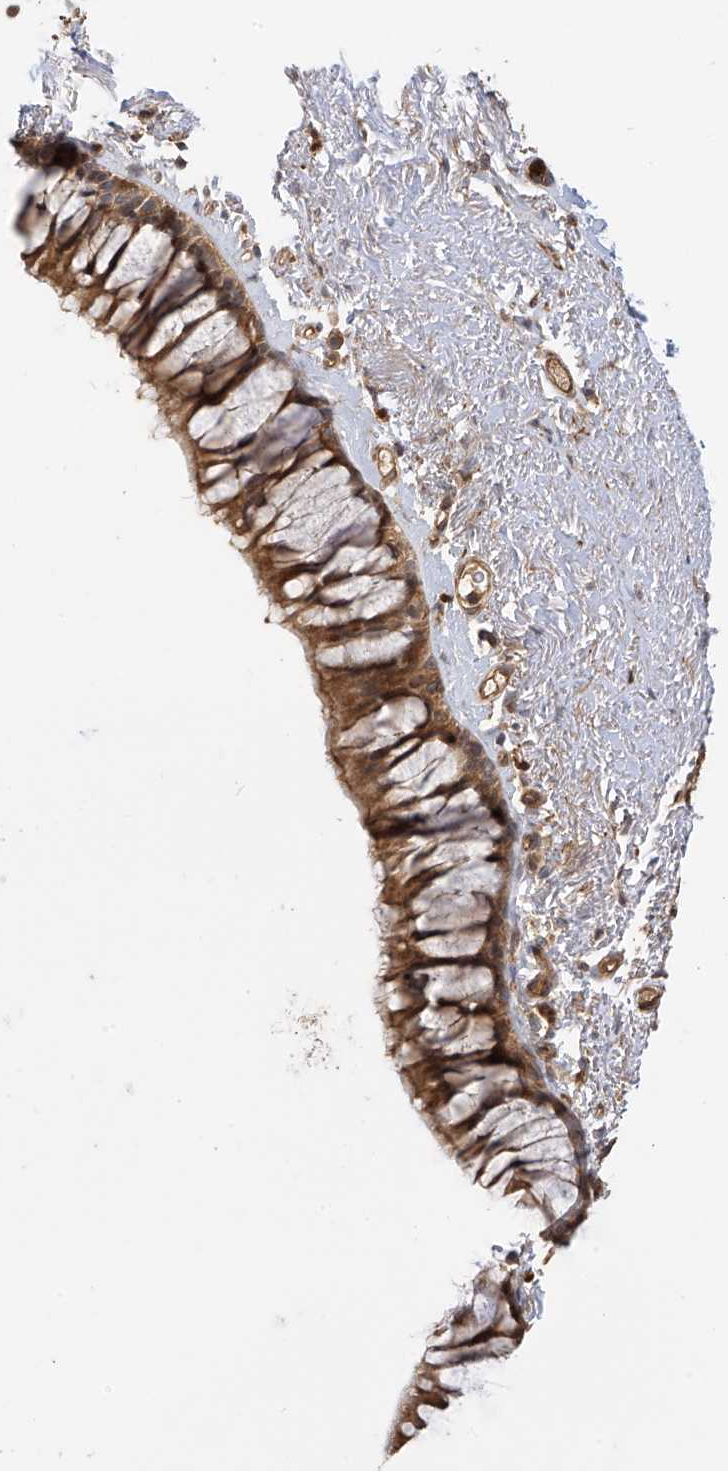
{"staining": {"intensity": "moderate", "quantity": ">75%", "location": "cytoplasmic/membranous"}, "tissue": "bronchus", "cell_type": "Respiratory epithelial cells", "image_type": "normal", "snomed": [{"axis": "morphology", "description": "Normal tissue, NOS"}, {"axis": "topography", "description": "Cartilage tissue"}, {"axis": "topography", "description": "Bronchus"}], "caption": "This image shows unremarkable bronchus stained with immunohistochemistry (IHC) to label a protein in brown. The cytoplasmic/membranous of respiratory epithelial cells show moderate positivity for the protein. Nuclei are counter-stained blue.", "gene": "ATAD2B", "patient": {"sex": "female", "age": 73}}